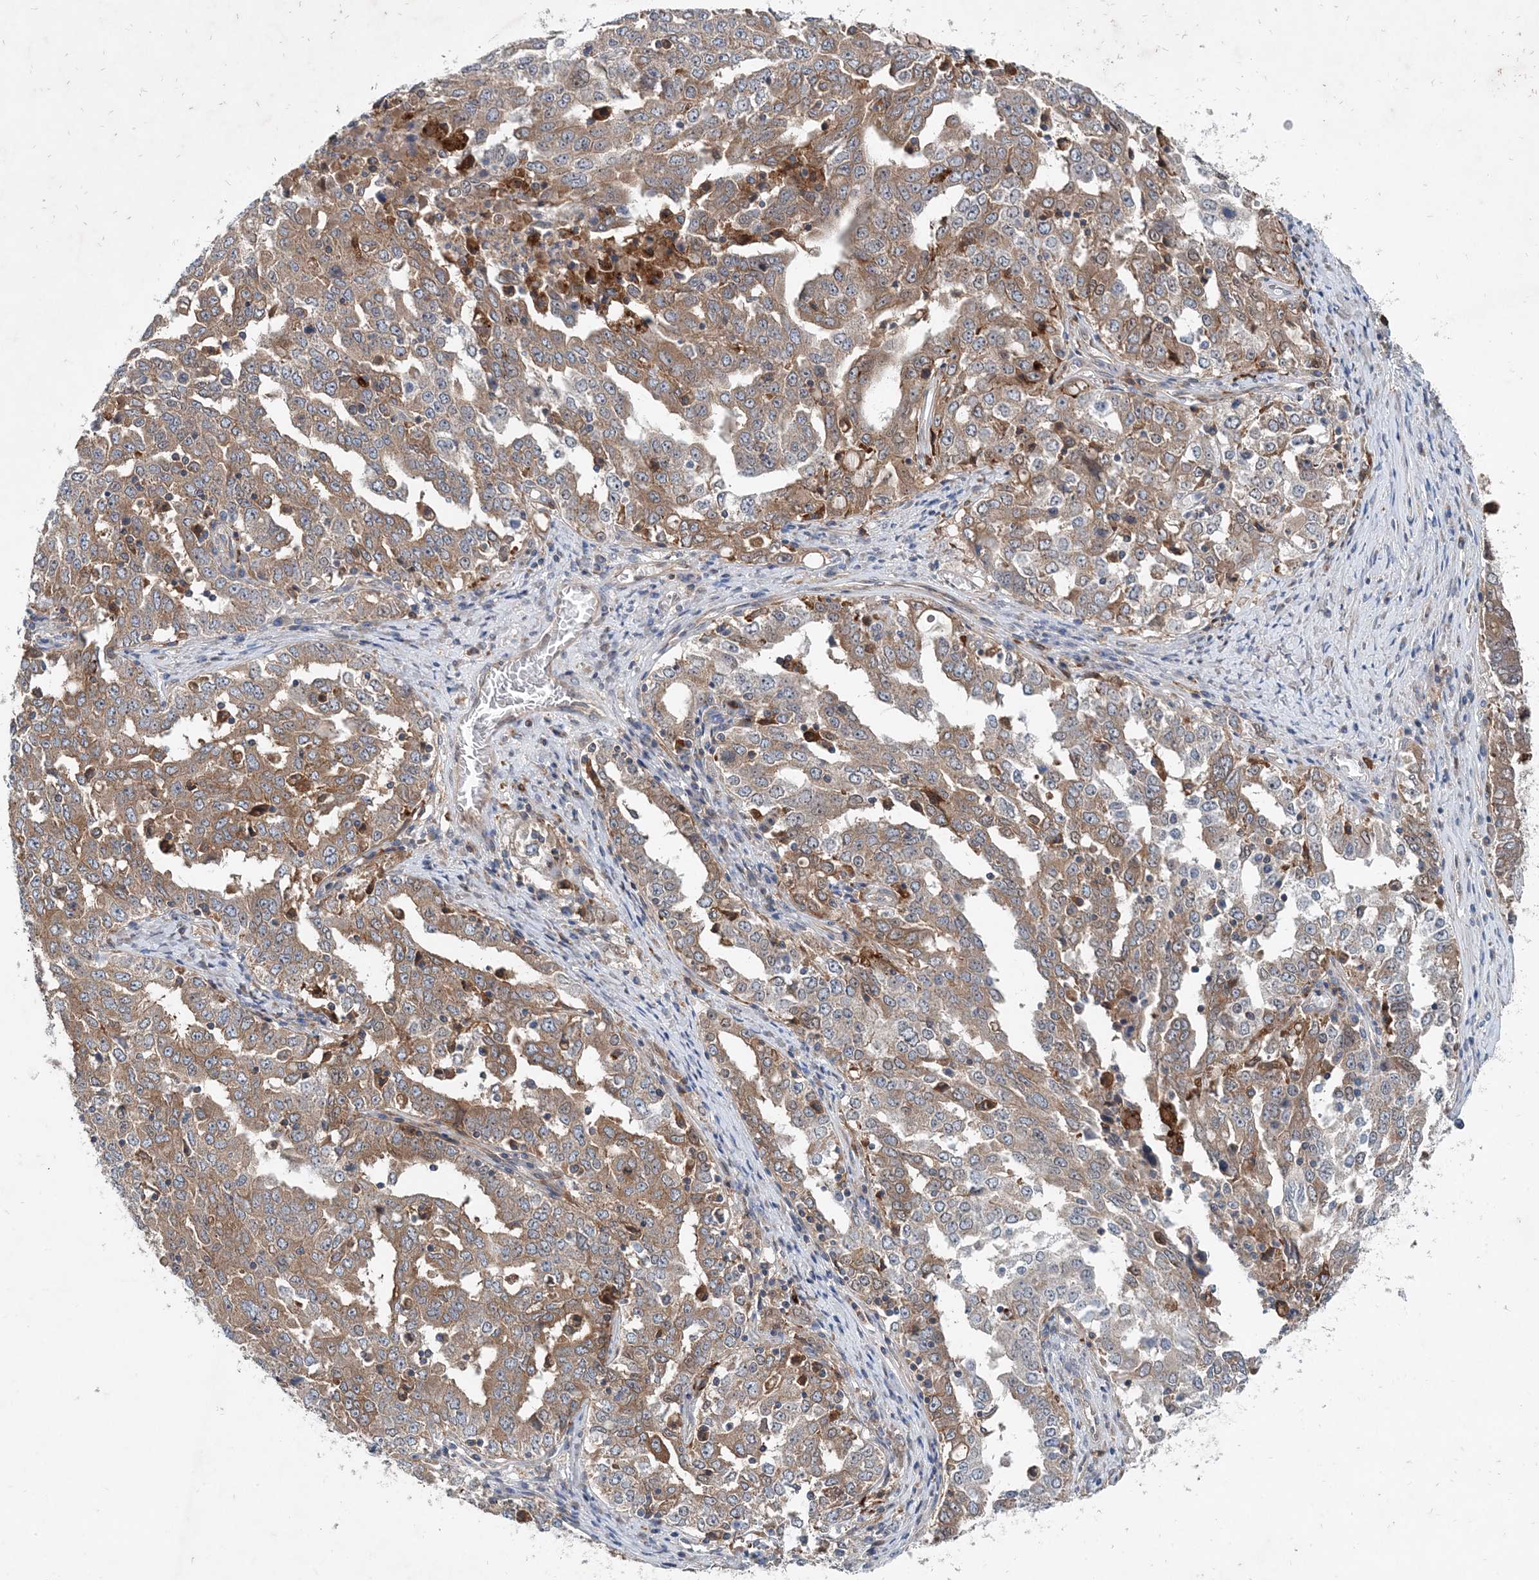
{"staining": {"intensity": "moderate", "quantity": ">75%", "location": "cytoplasmic/membranous"}, "tissue": "ovarian cancer", "cell_type": "Tumor cells", "image_type": "cancer", "snomed": [{"axis": "morphology", "description": "Carcinoma, endometroid"}, {"axis": "topography", "description": "Ovary"}], "caption": "Protein staining displays moderate cytoplasmic/membranous staining in approximately >75% of tumor cells in ovarian cancer.", "gene": "P2RY10", "patient": {"sex": "female", "age": 62}}